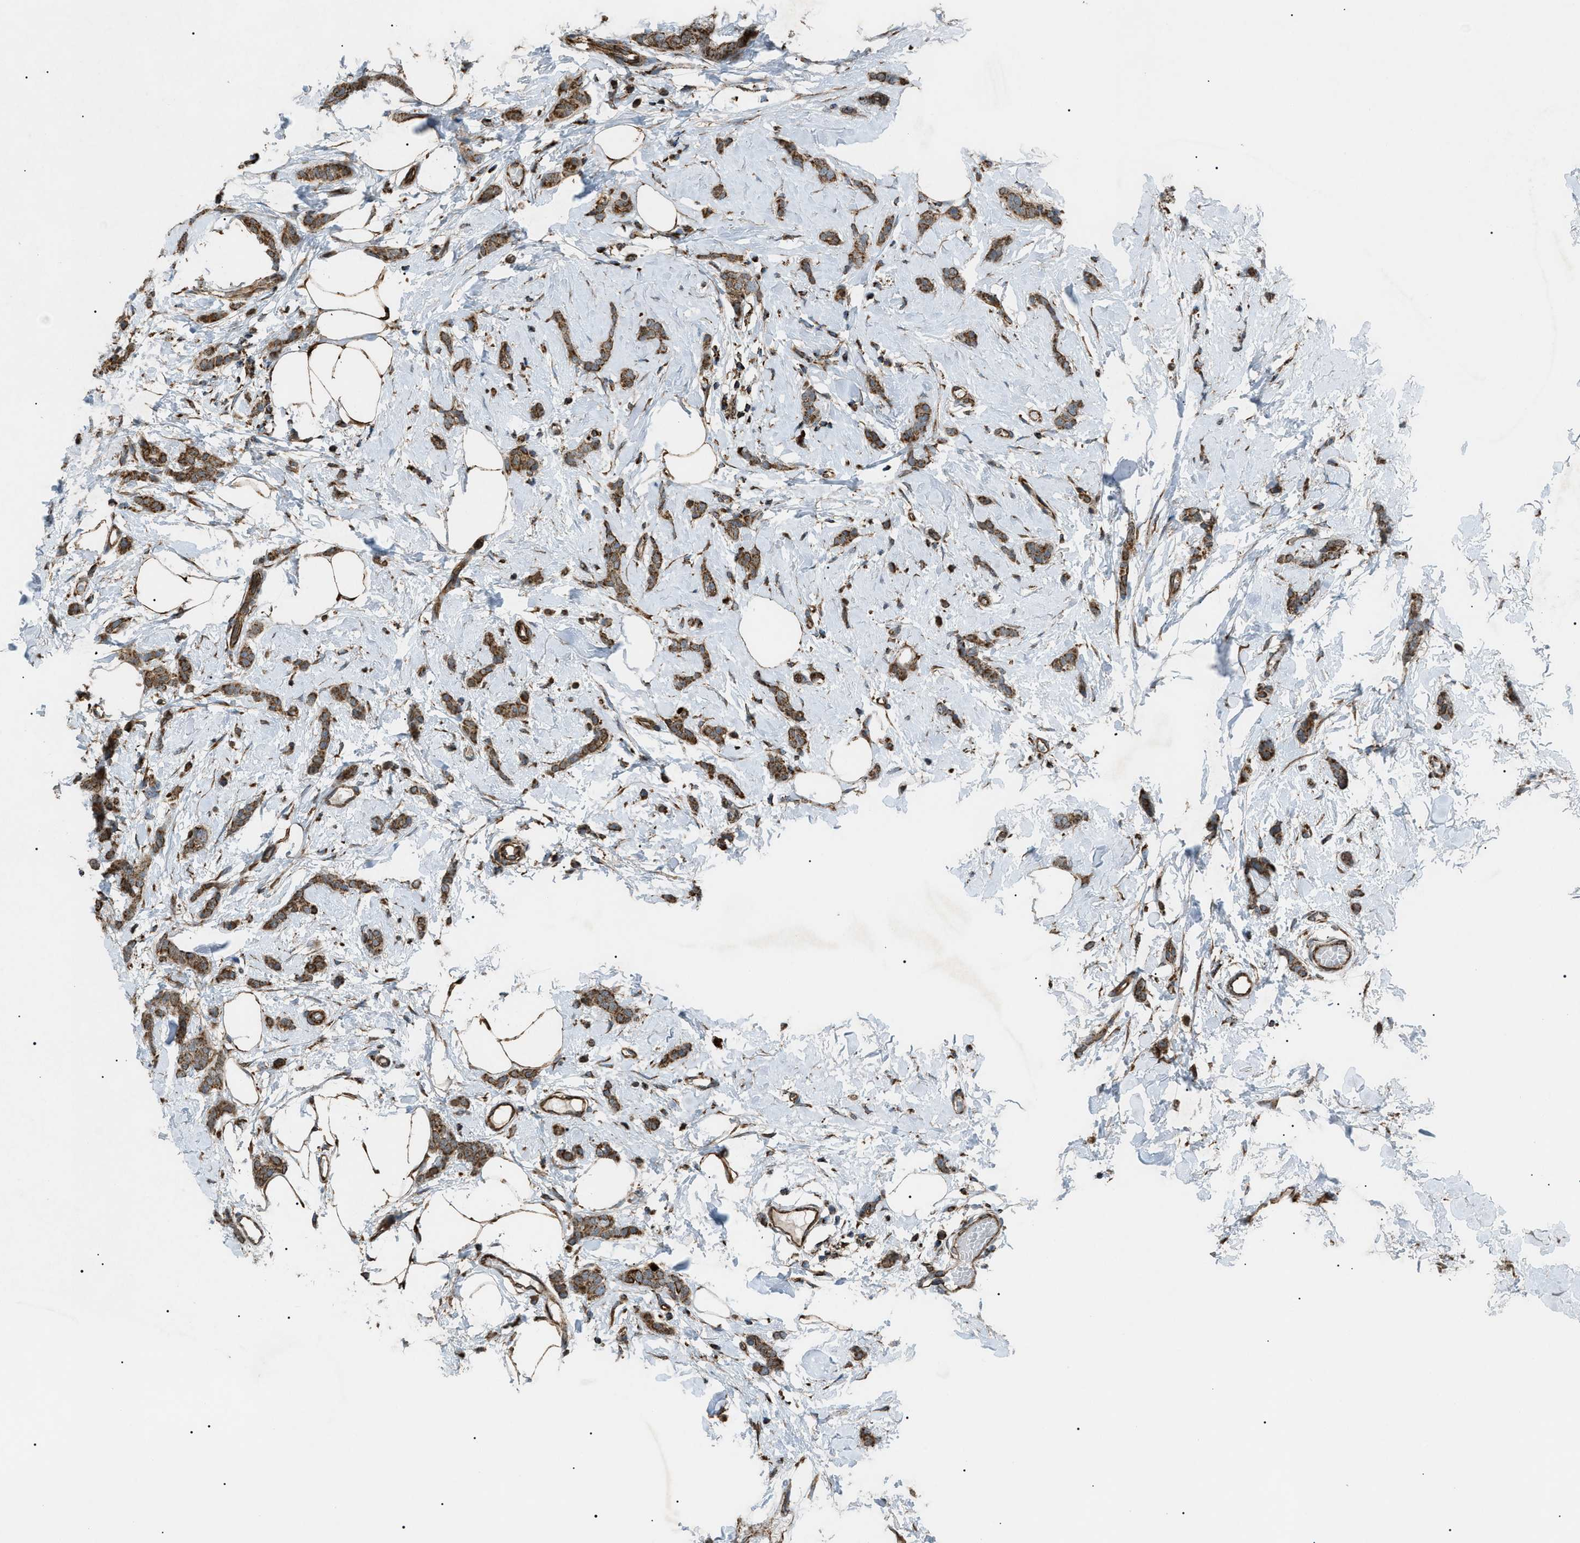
{"staining": {"intensity": "moderate", "quantity": ">75%", "location": "cytoplasmic/membranous"}, "tissue": "breast cancer", "cell_type": "Tumor cells", "image_type": "cancer", "snomed": [{"axis": "morphology", "description": "Lobular carcinoma"}, {"axis": "topography", "description": "Skin"}, {"axis": "topography", "description": "Breast"}], "caption": "Immunohistochemical staining of human lobular carcinoma (breast) reveals moderate cytoplasmic/membranous protein staining in about >75% of tumor cells.", "gene": "C1GALT1C1", "patient": {"sex": "female", "age": 46}}